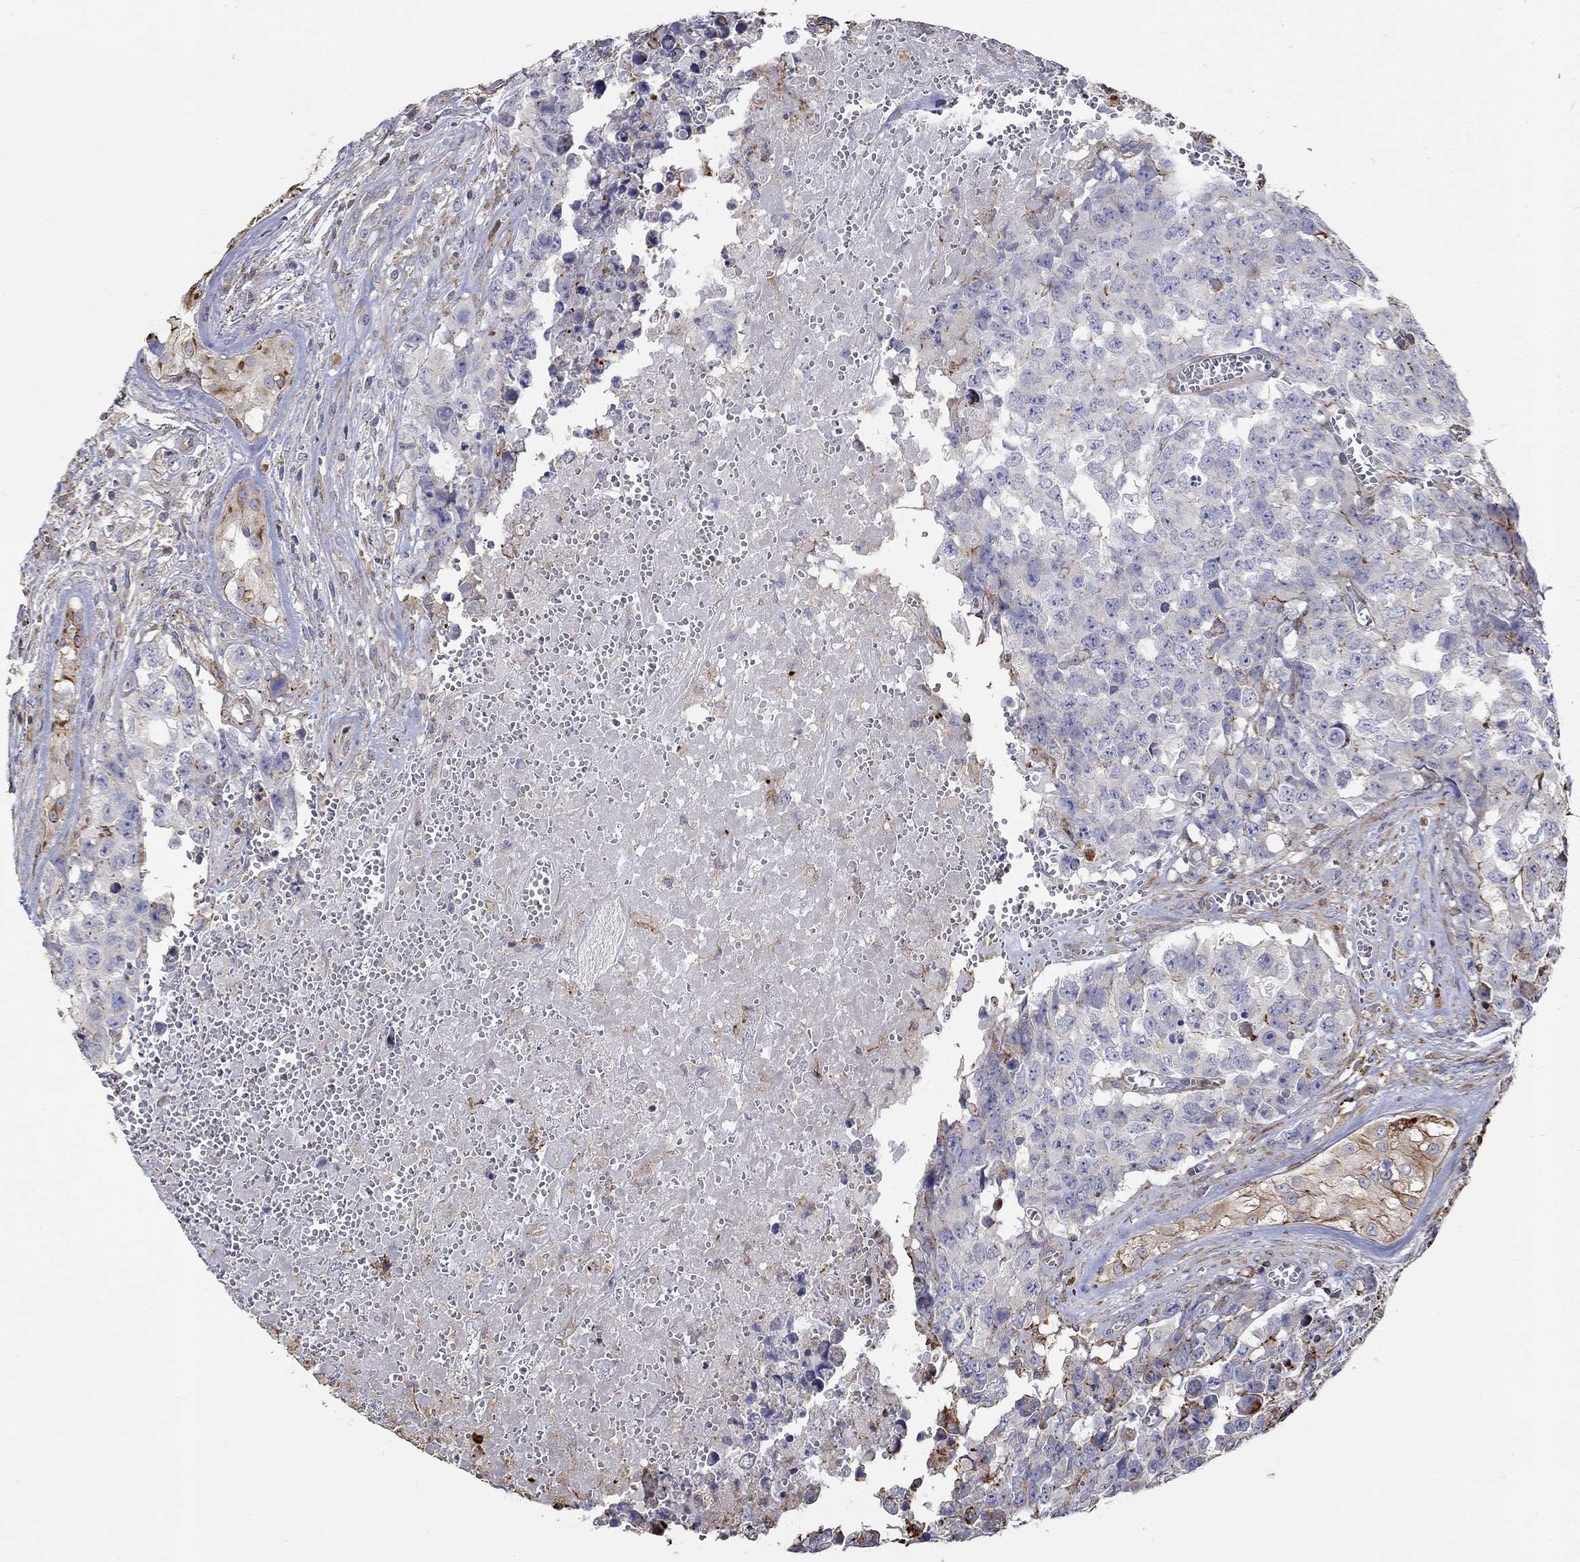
{"staining": {"intensity": "strong", "quantity": "<25%", "location": "cytoplasmic/membranous"}, "tissue": "testis cancer", "cell_type": "Tumor cells", "image_type": "cancer", "snomed": [{"axis": "morphology", "description": "Carcinoma, Embryonal, NOS"}, {"axis": "topography", "description": "Testis"}], "caption": "Protein analysis of embryonal carcinoma (testis) tissue reveals strong cytoplasmic/membranous staining in about <25% of tumor cells.", "gene": "NPHP1", "patient": {"sex": "male", "age": 23}}